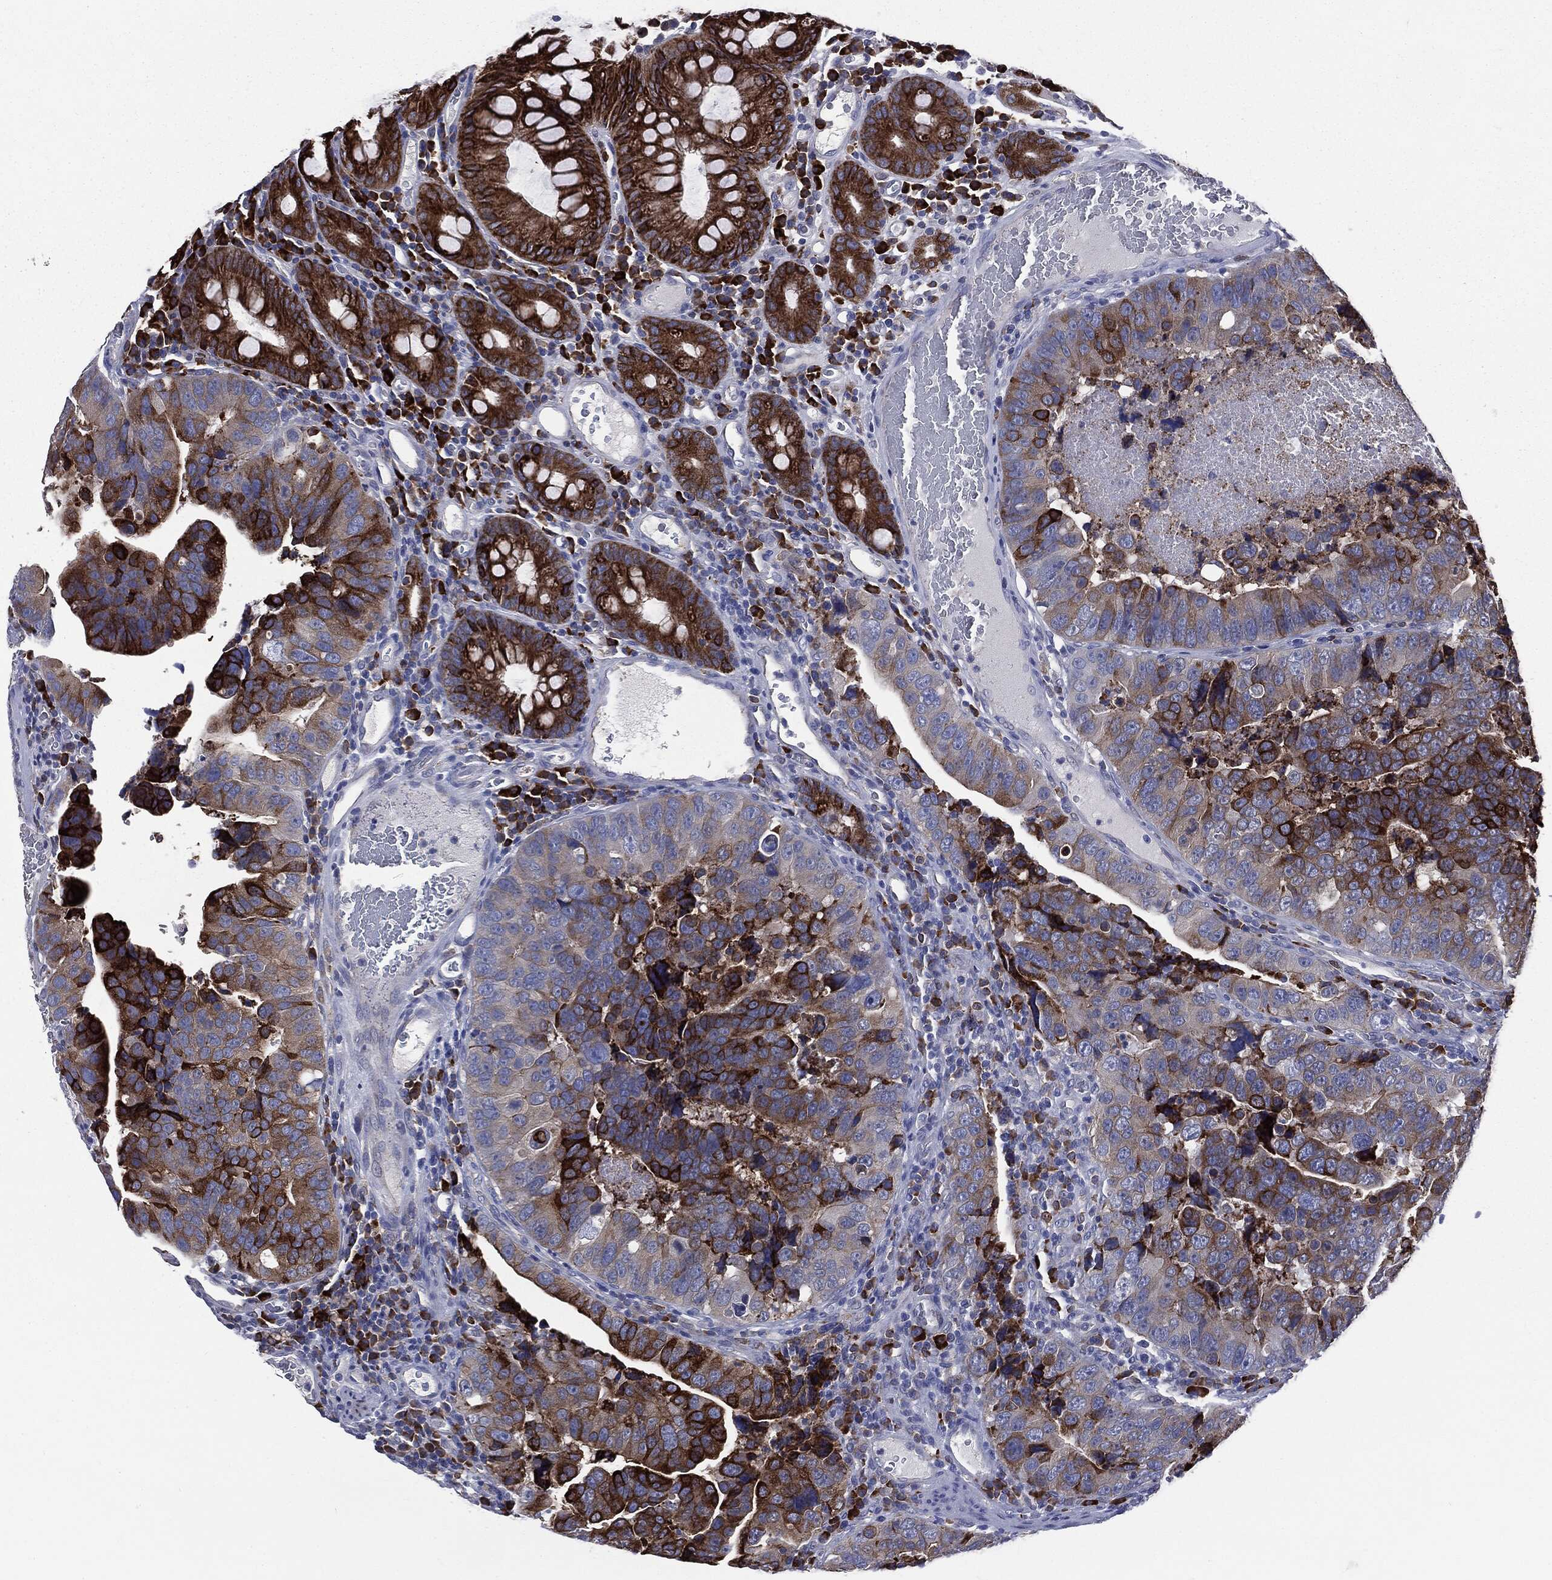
{"staining": {"intensity": "strong", "quantity": "25%-75%", "location": "cytoplasmic/membranous"}, "tissue": "colorectal cancer", "cell_type": "Tumor cells", "image_type": "cancer", "snomed": [{"axis": "morphology", "description": "Adenocarcinoma, NOS"}, {"axis": "topography", "description": "Colon"}], "caption": "Adenocarcinoma (colorectal) stained with a protein marker demonstrates strong staining in tumor cells.", "gene": "PTGS2", "patient": {"sex": "female", "age": 72}}